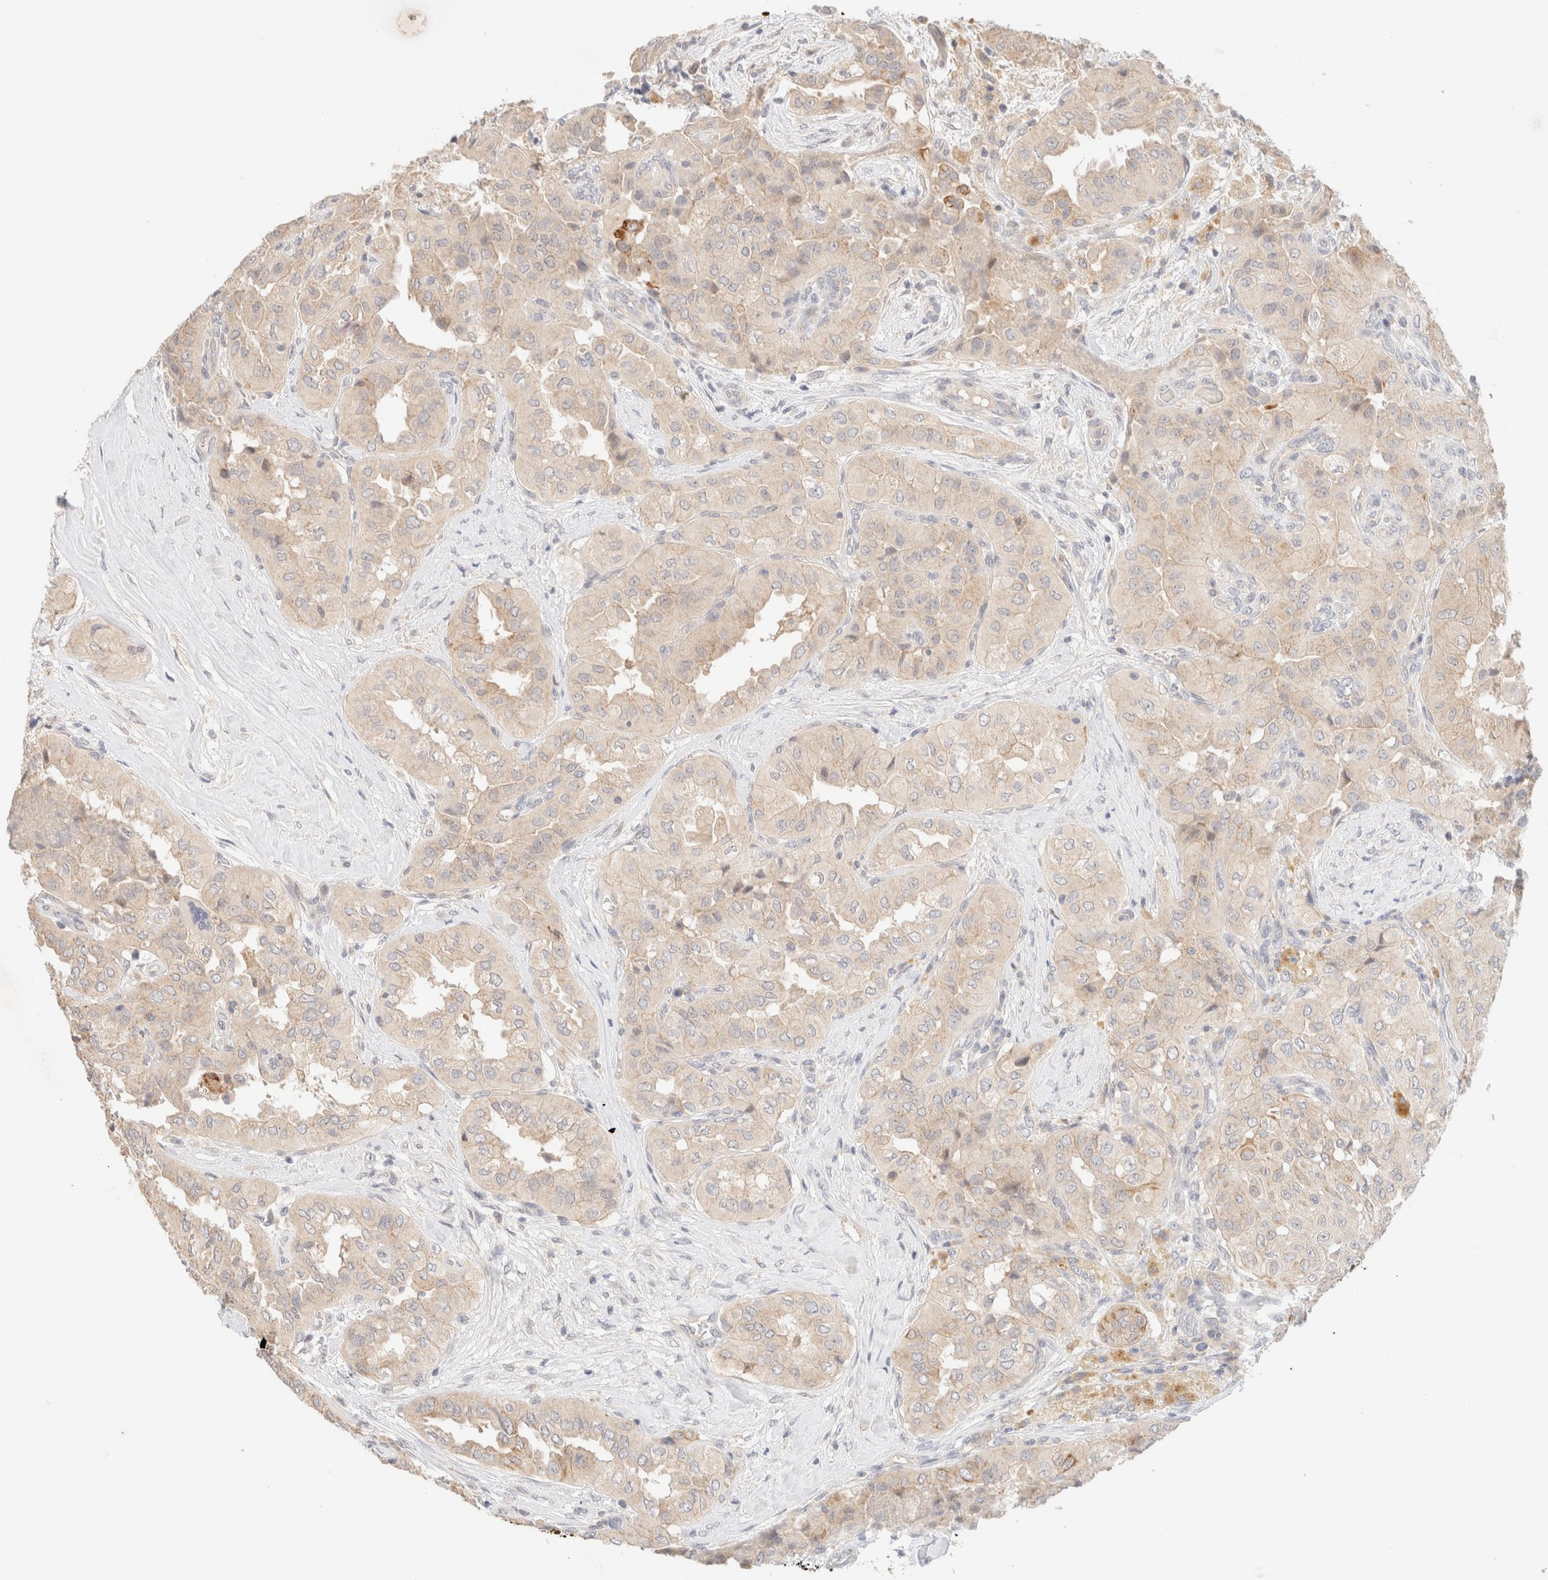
{"staining": {"intensity": "weak", "quantity": "<25%", "location": "cytoplasmic/membranous"}, "tissue": "thyroid cancer", "cell_type": "Tumor cells", "image_type": "cancer", "snomed": [{"axis": "morphology", "description": "Papillary adenocarcinoma, NOS"}, {"axis": "topography", "description": "Thyroid gland"}], "caption": "Protein analysis of thyroid cancer (papillary adenocarcinoma) reveals no significant positivity in tumor cells.", "gene": "SGSM2", "patient": {"sex": "female", "age": 59}}